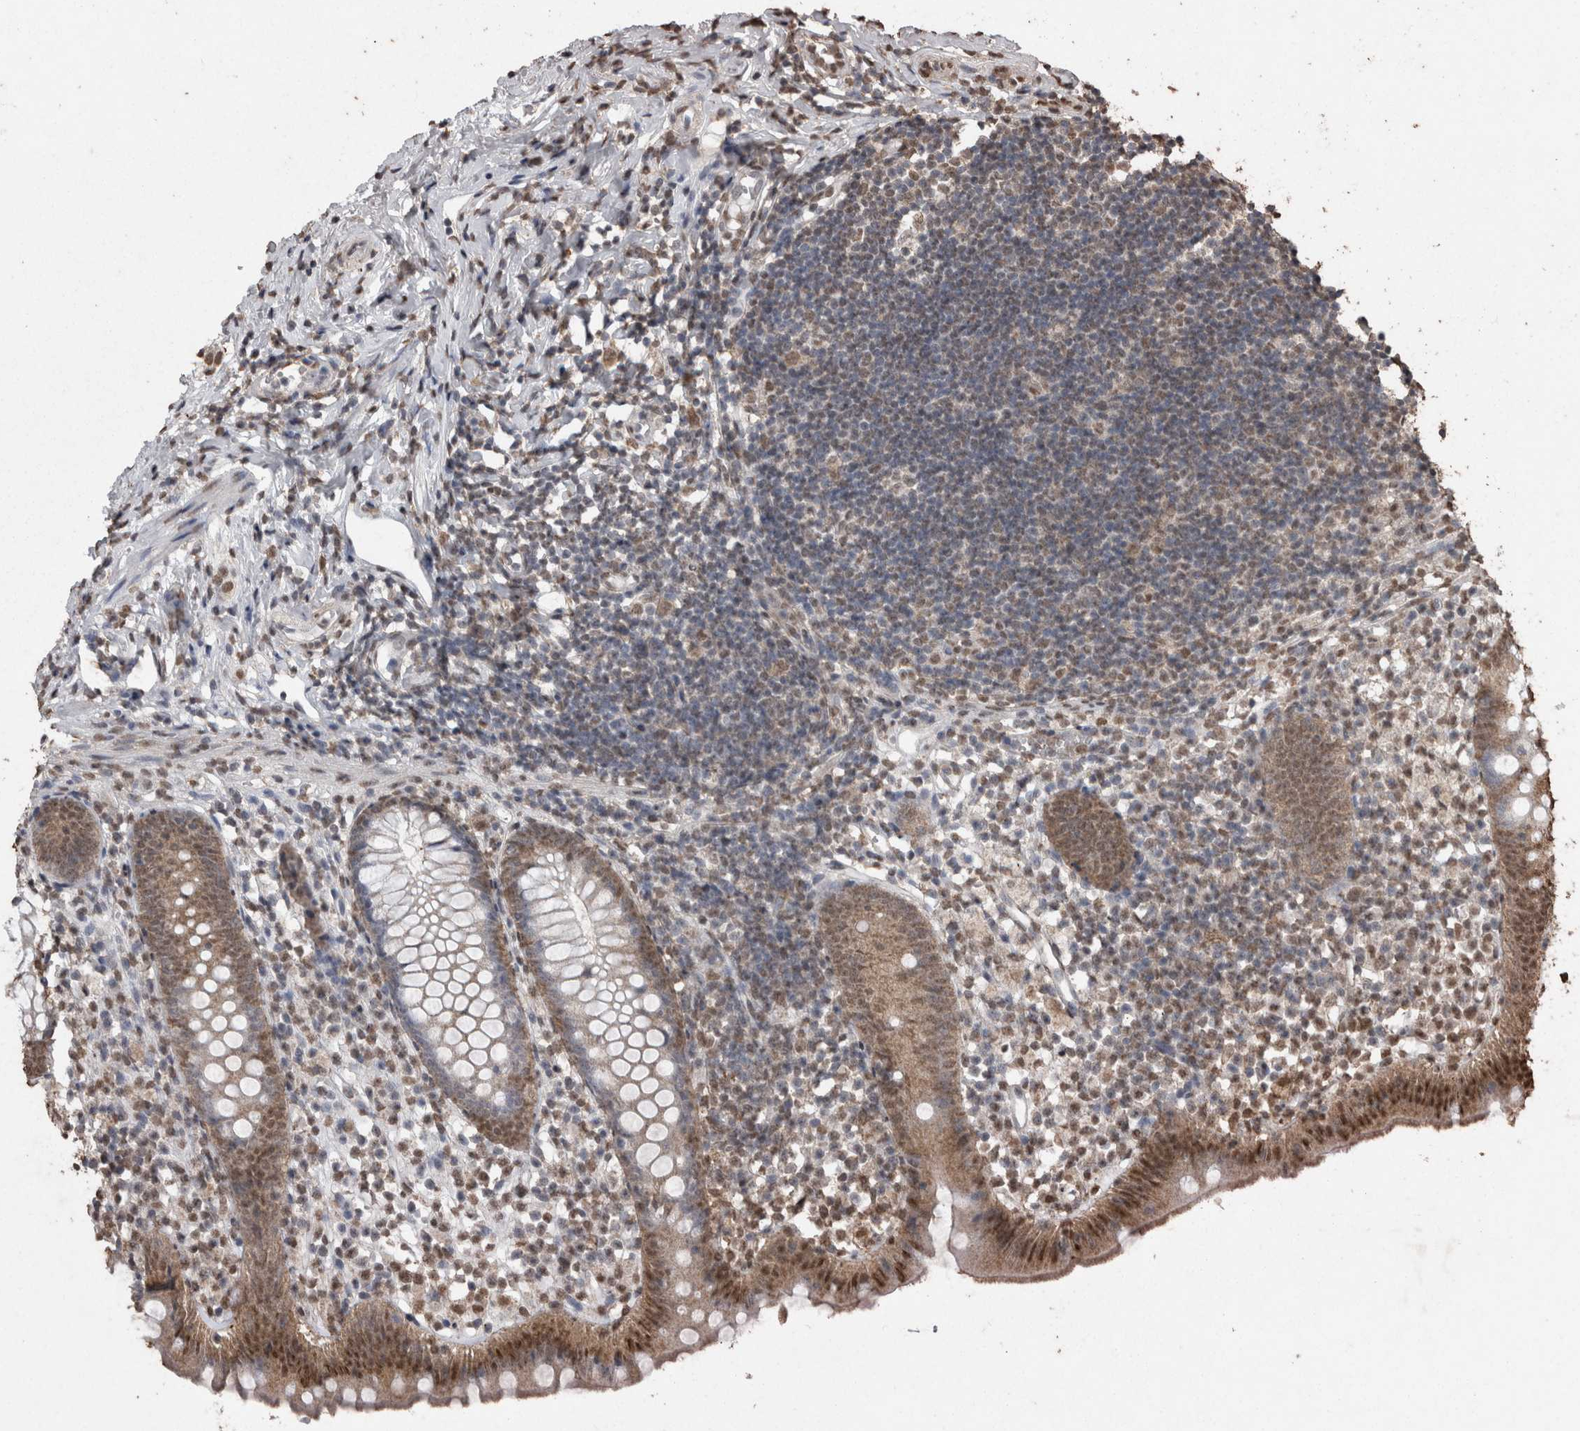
{"staining": {"intensity": "moderate", "quantity": ">75%", "location": "nuclear"}, "tissue": "appendix", "cell_type": "Glandular cells", "image_type": "normal", "snomed": [{"axis": "morphology", "description": "Normal tissue, NOS"}, {"axis": "topography", "description": "Appendix"}], "caption": "The histopathology image exhibits staining of normal appendix, revealing moderate nuclear protein expression (brown color) within glandular cells.", "gene": "SMAD7", "patient": {"sex": "female", "age": 20}}